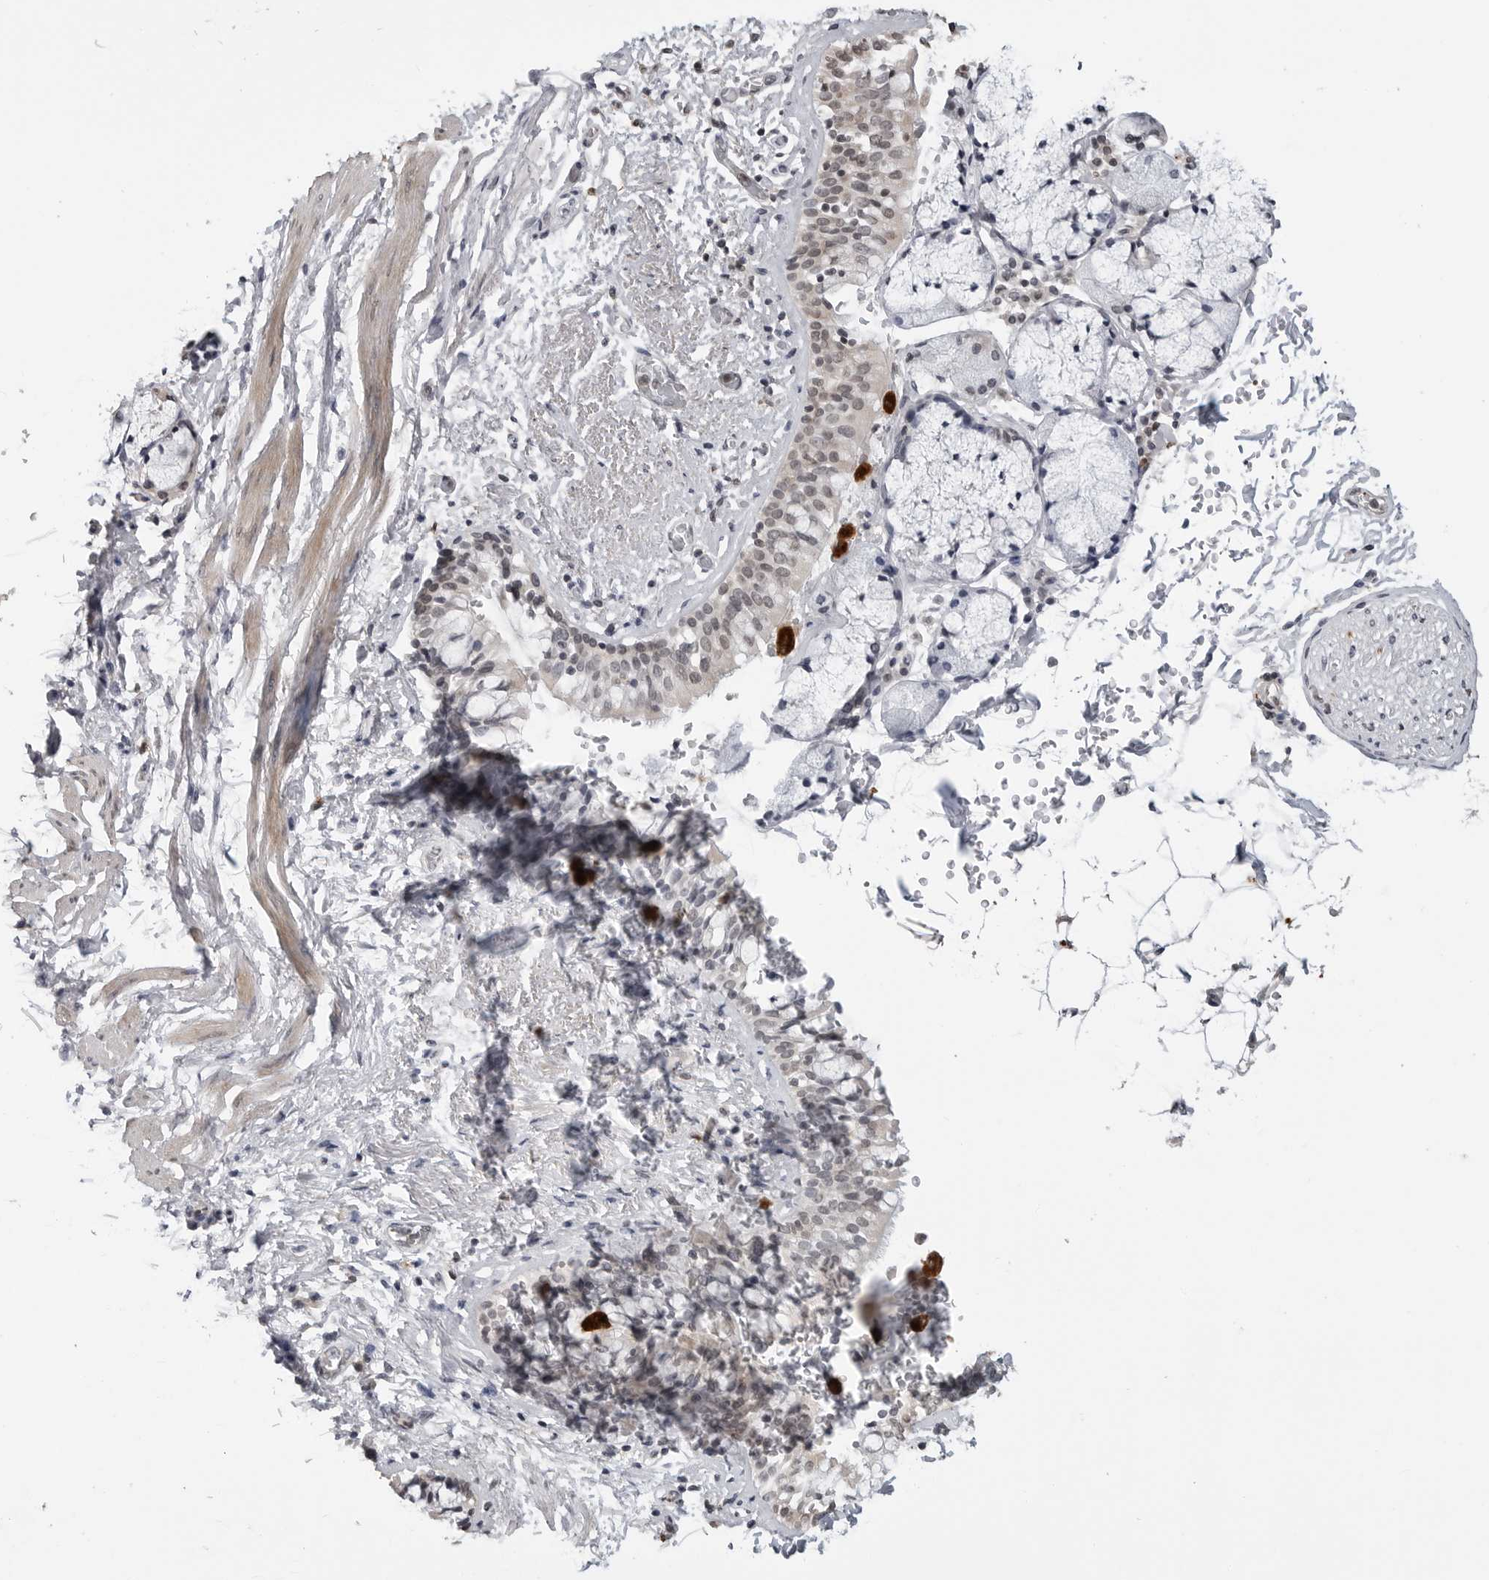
{"staining": {"intensity": "moderate", "quantity": "<25%", "location": "cytoplasmic/membranous"}, "tissue": "bronchus", "cell_type": "Respiratory epithelial cells", "image_type": "normal", "snomed": [{"axis": "morphology", "description": "Normal tissue, NOS"}, {"axis": "morphology", "description": "Inflammation, NOS"}, {"axis": "topography", "description": "Cartilage tissue"}, {"axis": "topography", "description": "Bronchus"}, {"axis": "topography", "description": "Lung"}], "caption": "The image reveals staining of benign bronchus, revealing moderate cytoplasmic/membranous protein positivity (brown color) within respiratory epithelial cells.", "gene": "CXCR5", "patient": {"sex": "female", "age": 64}}